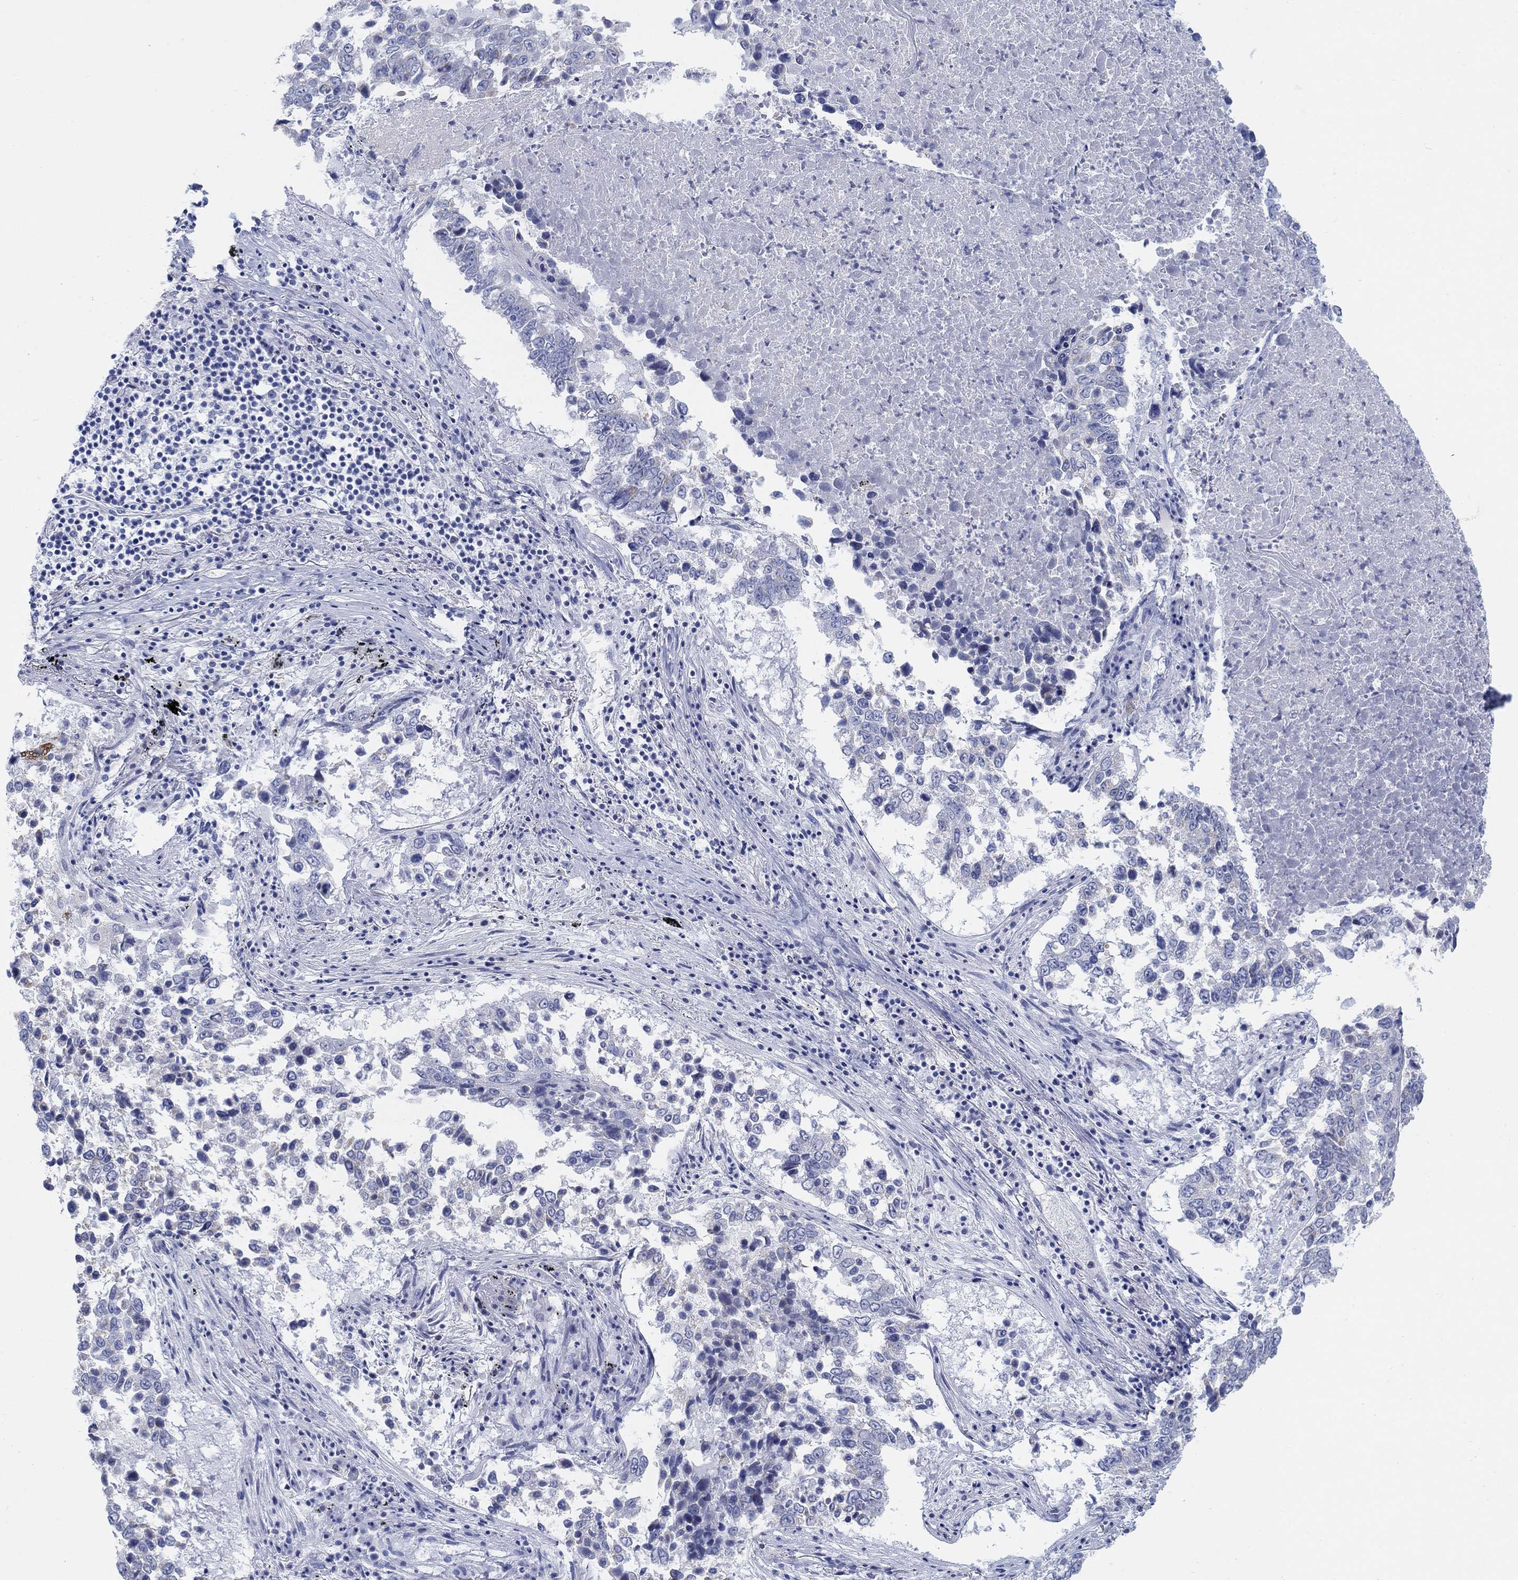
{"staining": {"intensity": "negative", "quantity": "none", "location": "none"}, "tissue": "lung cancer", "cell_type": "Tumor cells", "image_type": "cancer", "snomed": [{"axis": "morphology", "description": "Squamous cell carcinoma, NOS"}, {"axis": "topography", "description": "Lung"}], "caption": "Immunohistochemistry (IHC) of lung cancer demonstrates no staining in tumor cells. (Immunohistochemistry, brightfield microscopy, high magnification).", "gene": "SCCPDH", "patient": {"sex": "male", "age": 82}}